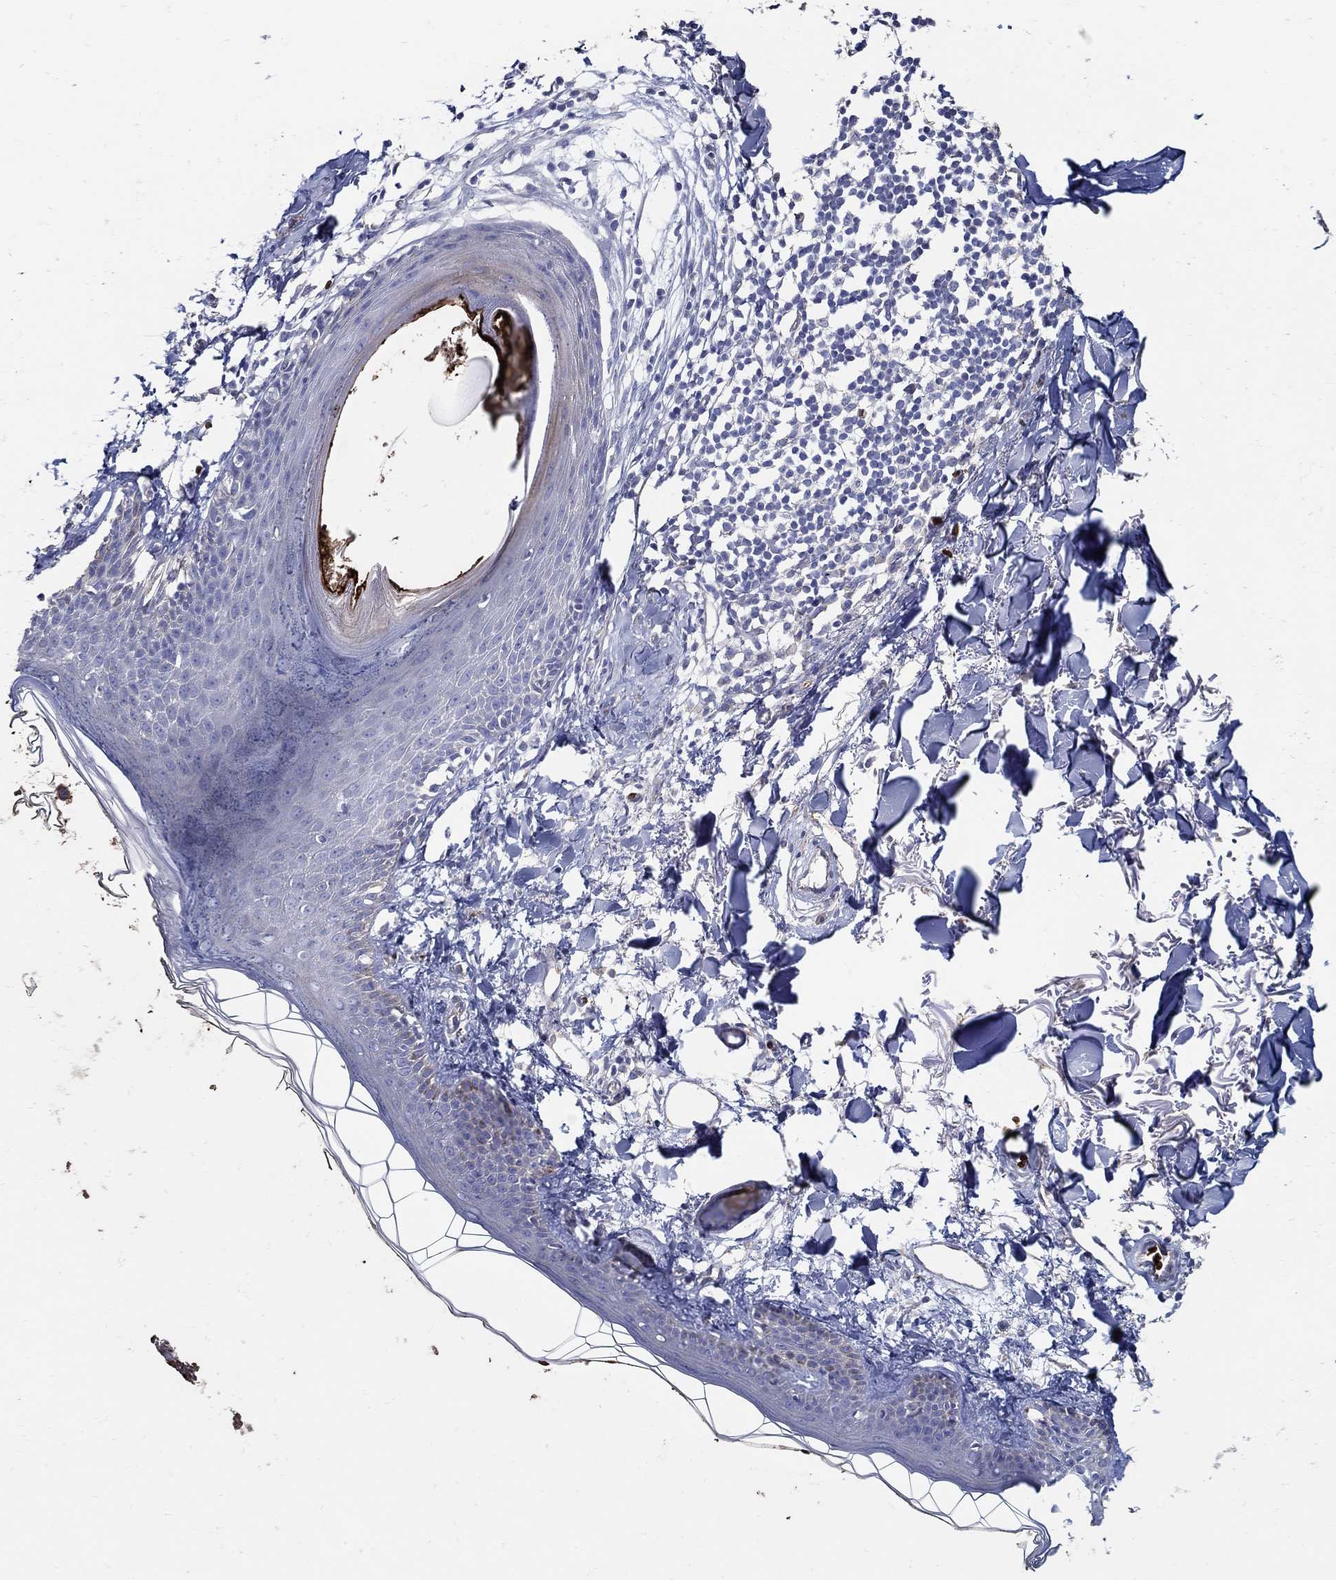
{"staining": {"intensity": "negative", "quantity": "none", "location": "none"}, "tissue": "skin", "cell_type": "Fibroblasts", "image_type": "normal", "snomed": [{"axis": "morphology", "description": "Normal tissue, NOS"}, {"axis": "topography", "description": "Skin"}], "caption": "Fibroblasts are negative for brown protein staining in normal skin. (DAB immunohistochemistry with hematoxylin counter stain).", "gene": "APBB3", "patient": {"sex": "male", "age": 76}}